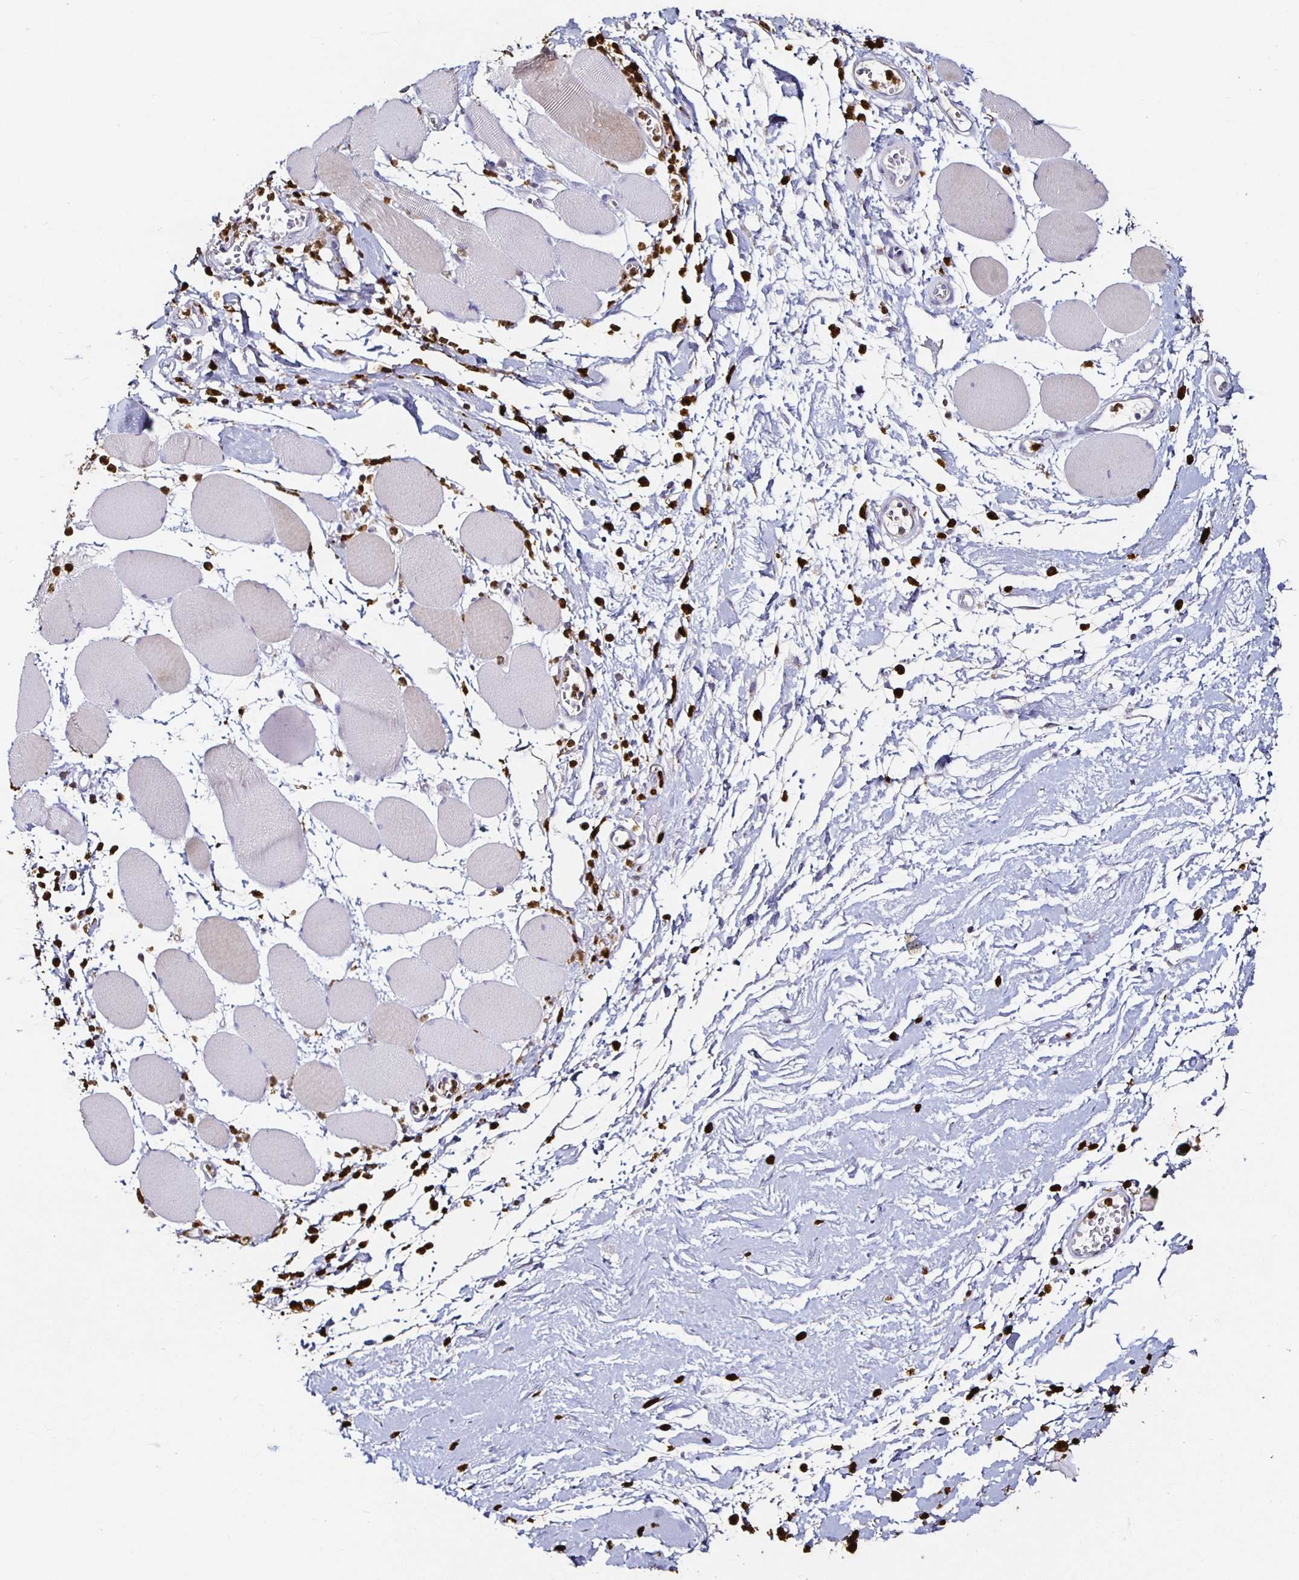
{"staining": {"intensity": "weak", "quantity": "25%-75%", "location": "cytoplasmic/membranous"}, "tissue": "skeletal muscle", "cell_type": "Myocytes", "image_type": "normal", "snomed": [{"axis": "morphology", "description": "Normal tissue, NOS"}, {"axis": "topography", "description": "Skeletal muscle"}], "caption": "Normal skeletal muscle was stained to show a protein in brown. There is low levels of weak cytoplasmic/membranous positivity in approximately 25%-75% of myocytes. (DAB (3,3'-diaminobenzidine) IHC, brown staining for protein, blue staining for nuclei).", "gene": "TLR4", "patient": {"sex": "female", "age": 75}}